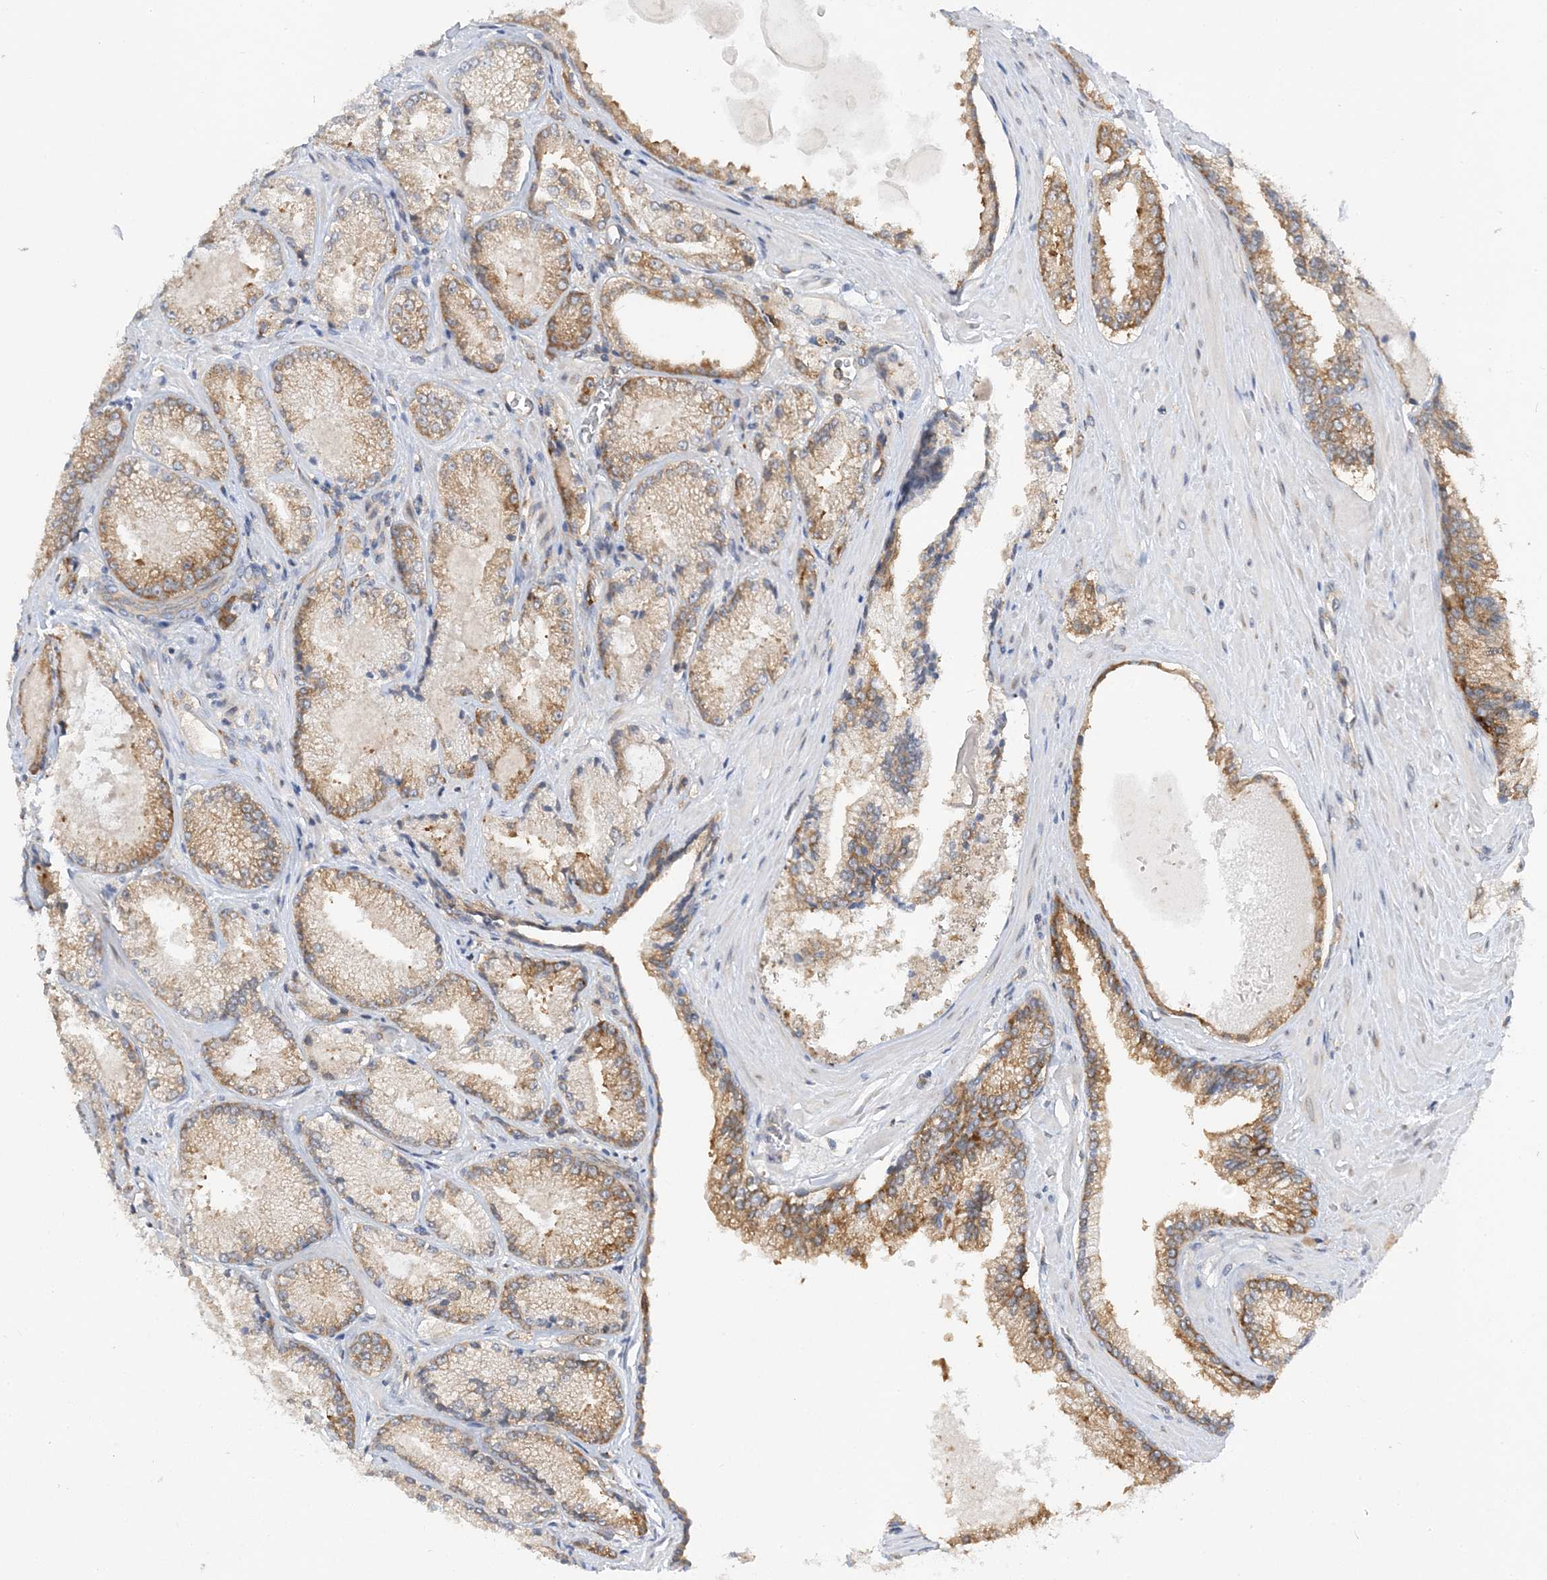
{"staining": {"intensity": "moderate", "quantity": "25%-75%", "location": "cytoplasmic/membranous"}, "tissue": "prostate cancer", "cell_type": "Tumor cells", "image_type": "cancer", "snomed": [{"axis": "morphology", "description": "Adenocarcinoma, High grade"}, {"axis": "topography", "description": "Prostate"}], "caption": "IHC of human high-grade adenocarcinoma (prostate) reveals medium levels of moderate cytoplasmic/membranous expression in approximately 25%-75% of tumor cells.", "gene": "LARP4B", "patient": {"sex": "male", "age": 73}}